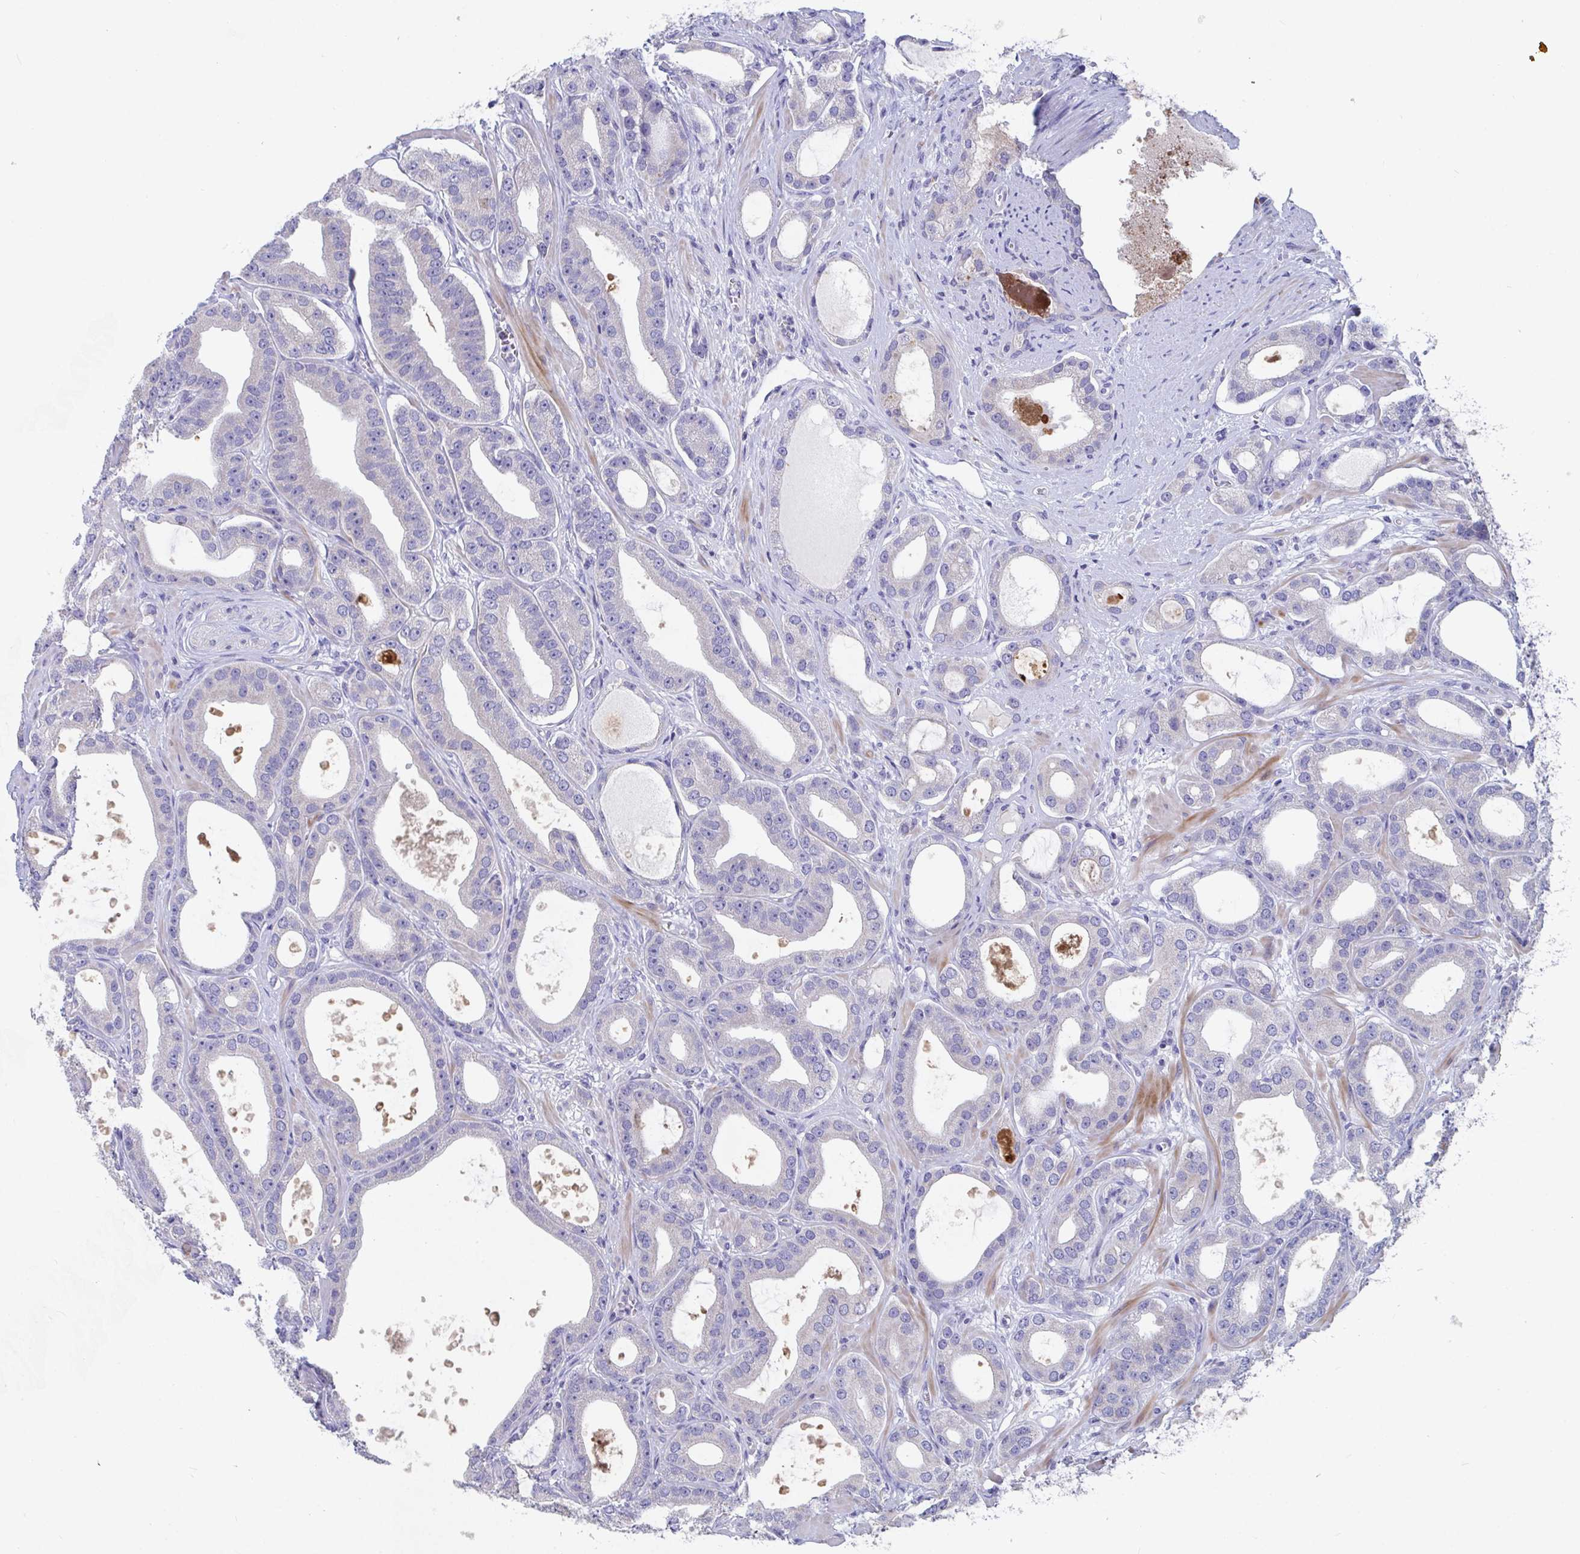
{"staining": {"intensity": "weak", "quantity": "25%-75%", "location": "cytoplasmic/membranous"}, "tissue": "prostate cancer", "cell_type": "Tumor cells", "image_type": "cancer", "snomed": [{"axis": "morphology", "description": "Adenocarcinoma, High grade"}, {"axis": "topography", "description": "Prostate"}], "caption": "The image exhibits immunohistochemical staining of prostate cancer. There is weak cytoplasmic/membranous staining is appreciated in approximately 25%-75% of tumor cells.", "gene": "ZNF561", "patient": {"sex": "male", "age": 65}}